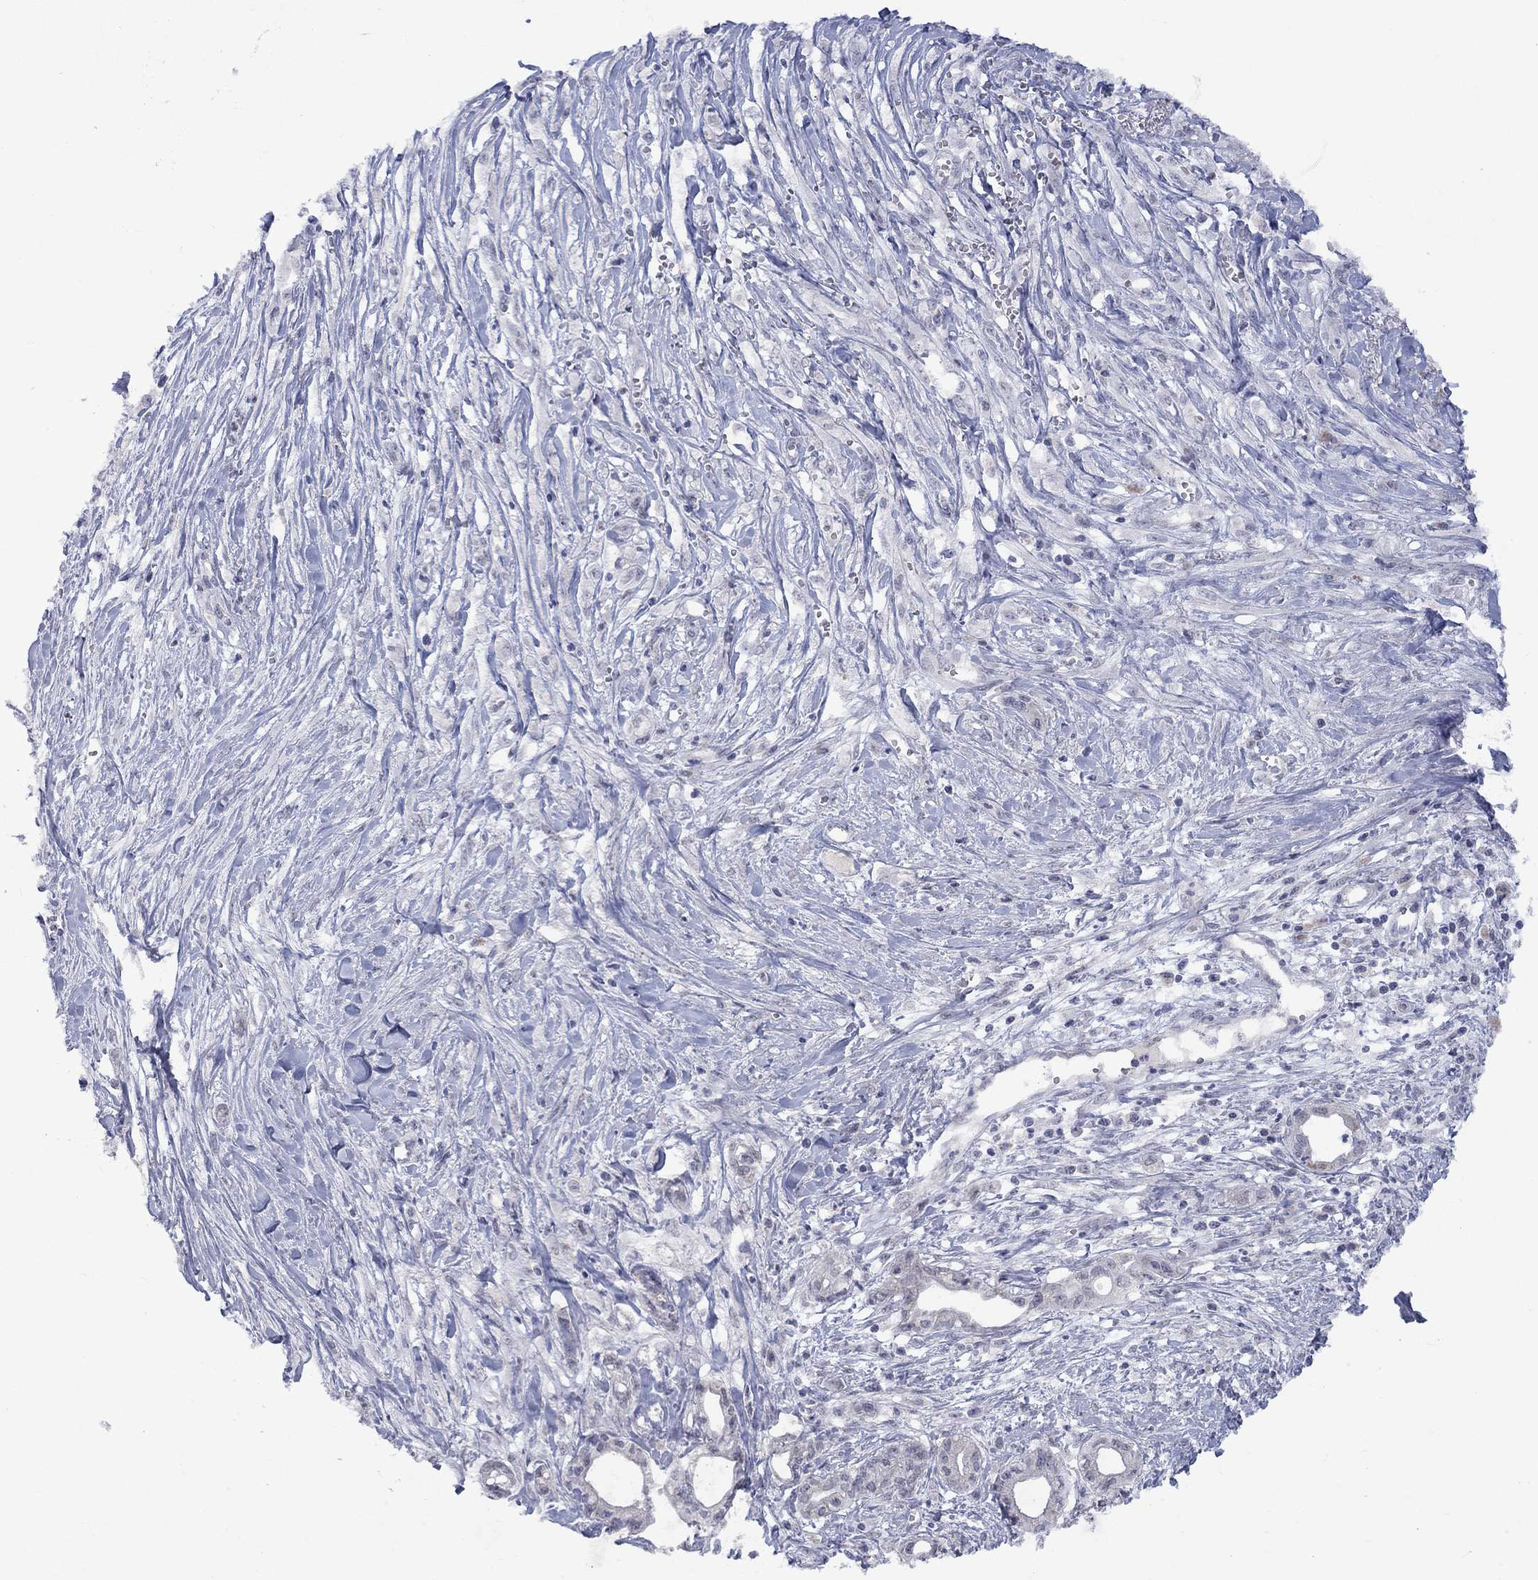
{"staining": {"intensity": "negative", "quantity": "none", "location": "none"}, "tissue": "pancreatic cancer", "cell_type": "Tumor cells", "image_type": "cancer", "snomed": [{"axis": "morphology", "description": "Adenocarcinoma, NOS"}, {"axis": "topography", "description": "Pancreas"}], "caption": "This is an immunohistochemistry (IHC) image of adenocarcinoma (pancreatic). There is no staining in tumor cells.", "gene": "KCNJ16", "patient": {"sex": "male", "age": 71}}